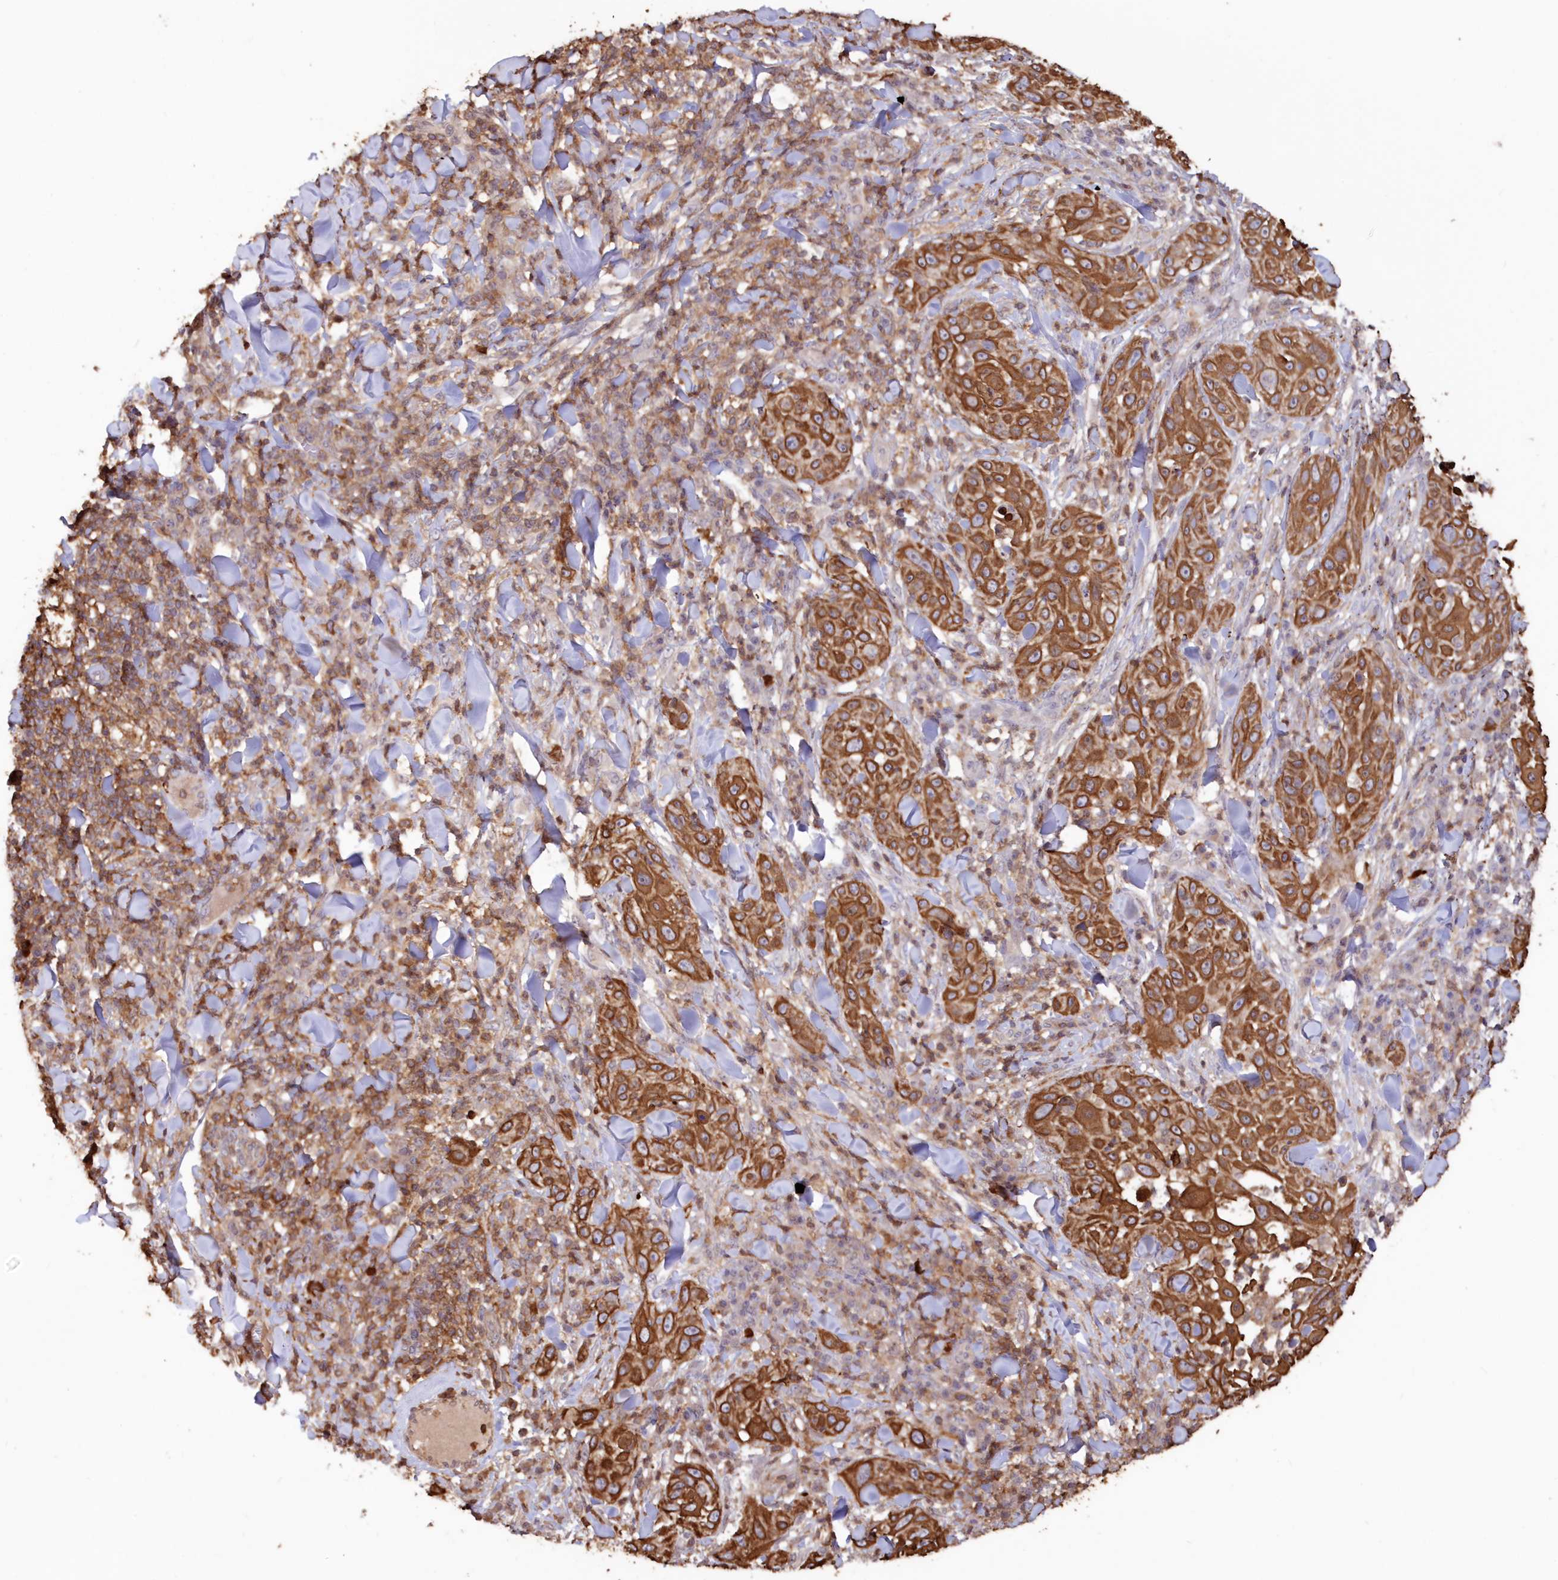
{"staining": {"intensity": "strong", "quantity": ">75%", "location": "cytoplasmic/membranous"}, "tissue": "skin cancer", "cell_type": "Tumor cells", "image_type": "cancer", "snomed": [{"axis": "morphology", "description": "Squamous cell carcinoma, NOS"}, {"axis": "topography", "description": "Skin"}], "caption": "Immunohistochemical staining of human skin squamous cell carcinoma exhibits strong cytoplasmic/membranous protein positivity in approximately >75% of tumor cells.", "gene": "SNED1", "patient": {"sex": "female", "age": 44}}